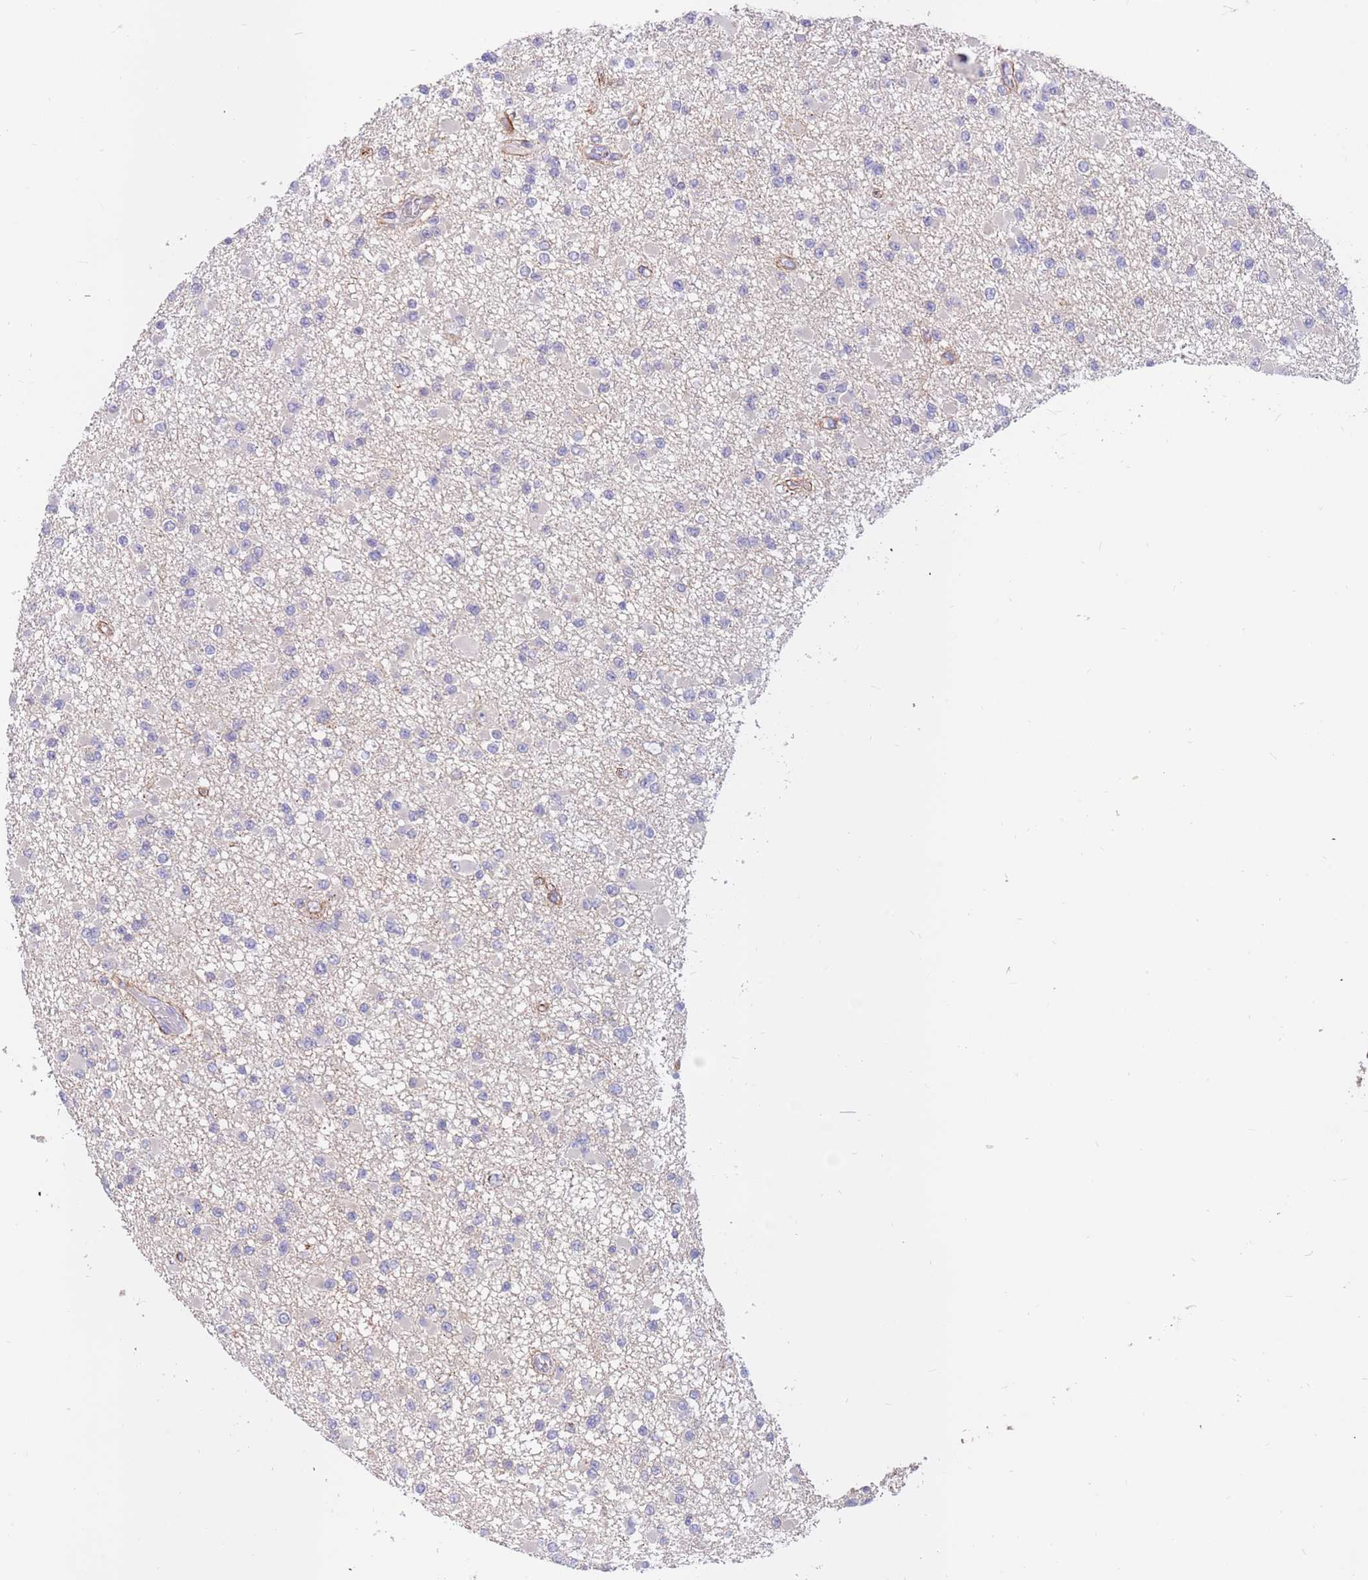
{"staining": {"intensity": "negative", "quantity": "none", "location": "none"}, "tissue": "glioma", "cell_type": "Tumor cells", "image_type": "cancer", "snomed": [{"axis": "morphology", "description": "Glioma, malignant, Low grade"}, {"axis": "topography", "description": "Brain"}], "caption": "High power microscopy histopathology image of an immunohistochemistry (IHC) photomicrograph of malignant low-grade glioma, revealing no significant positivity in tumor cells.", "gene": "BORCS5", "patient": {"sex": "female", "age": 22}}